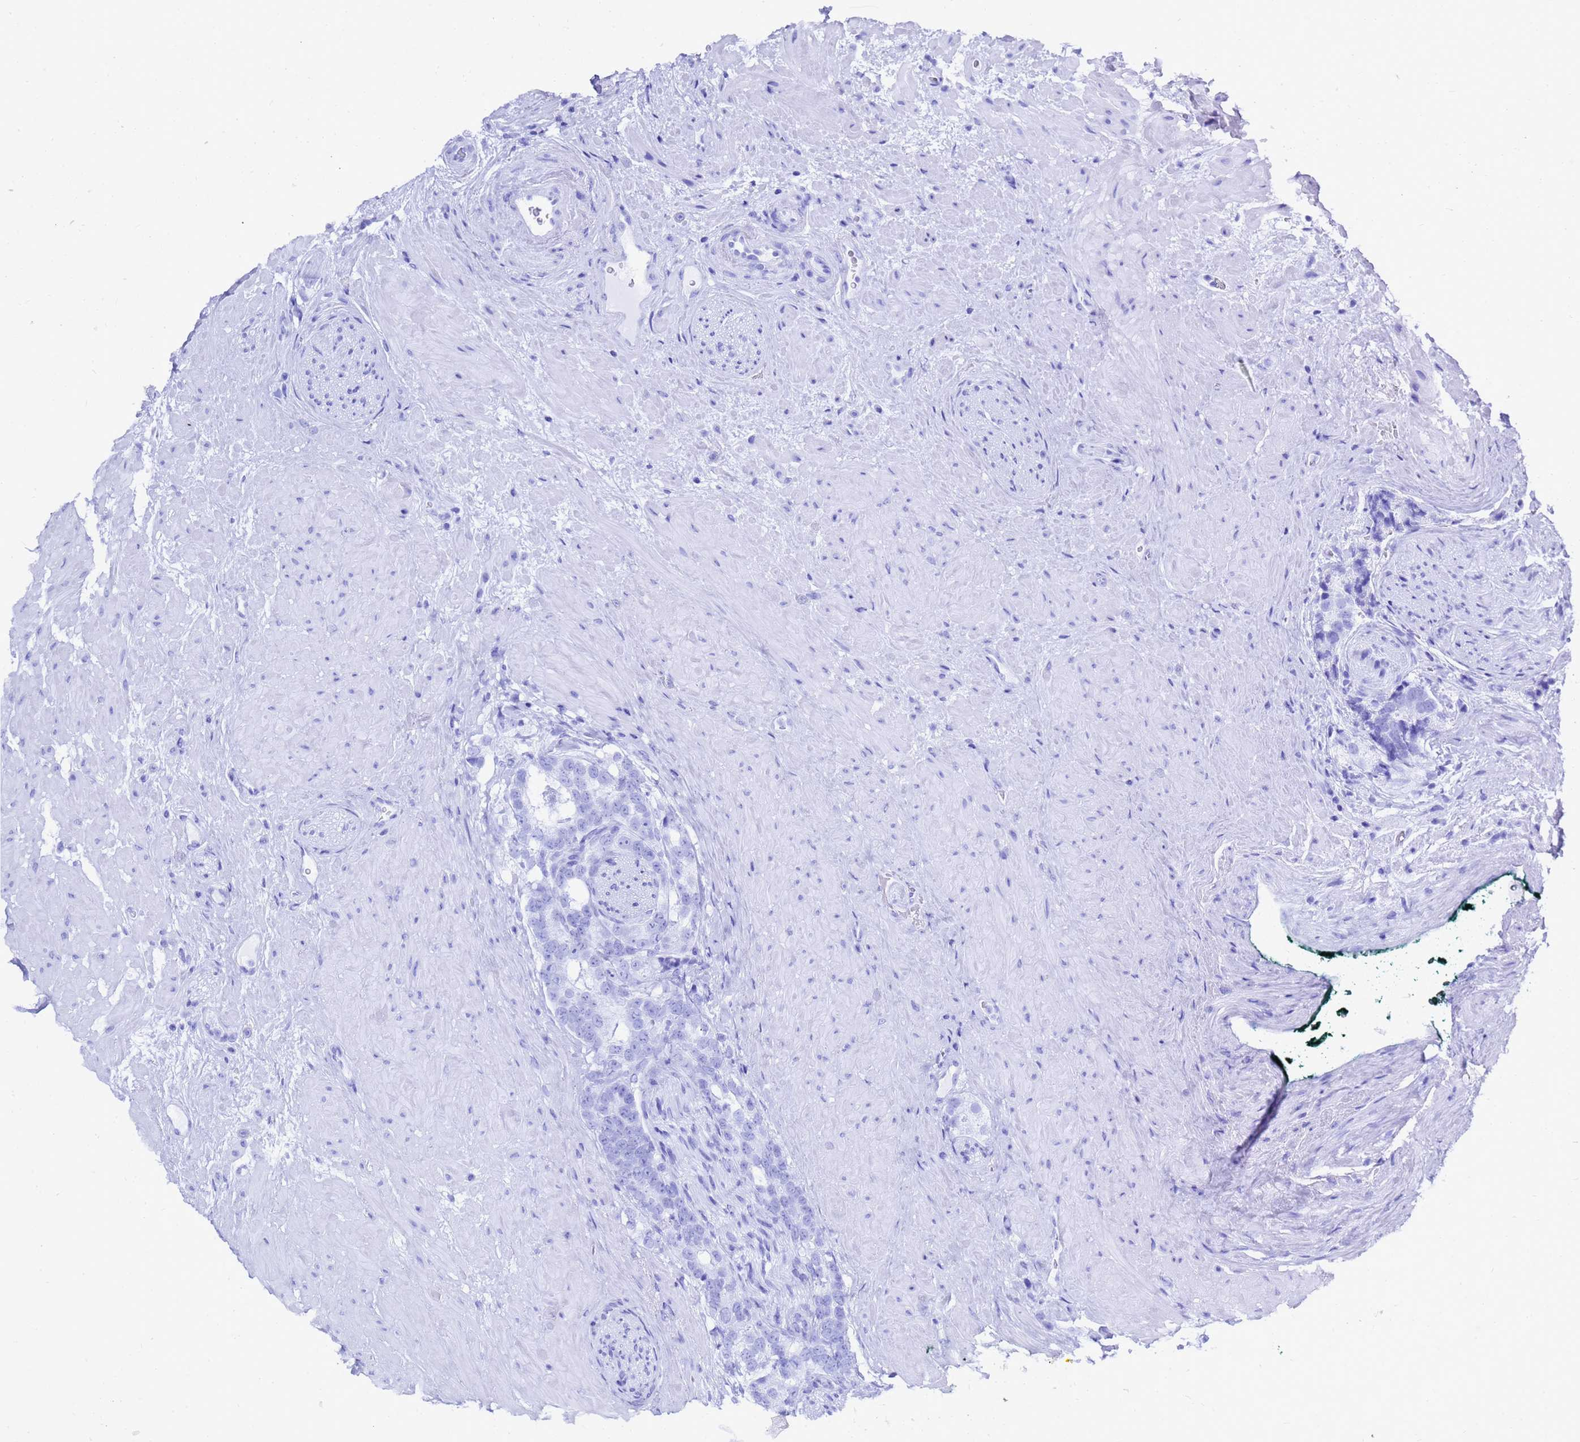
{"staining": {"intensity": "negative", "quantity": "none", "location": "none"}, "tissue": "prostate cancer", "cell_type": "Tumor cells", "image_type": "cancer", "snomed": [{"axis": "morphology", "description": "Adenocarcinoma, High grade"}, {"axis": "topography", "description": "Prostate"}], "caption": "High magnification brightfield microscopy of prostate cancer (adenocarcinoma (high-grade)) stained with DAB (3,3'-diaminobenzidine) (brown) and counterstained with hematoxylin (blue): tumor cells show no significant expression.", "gene": "LIPF", "patient": {"sex": "male", "age": 74}}